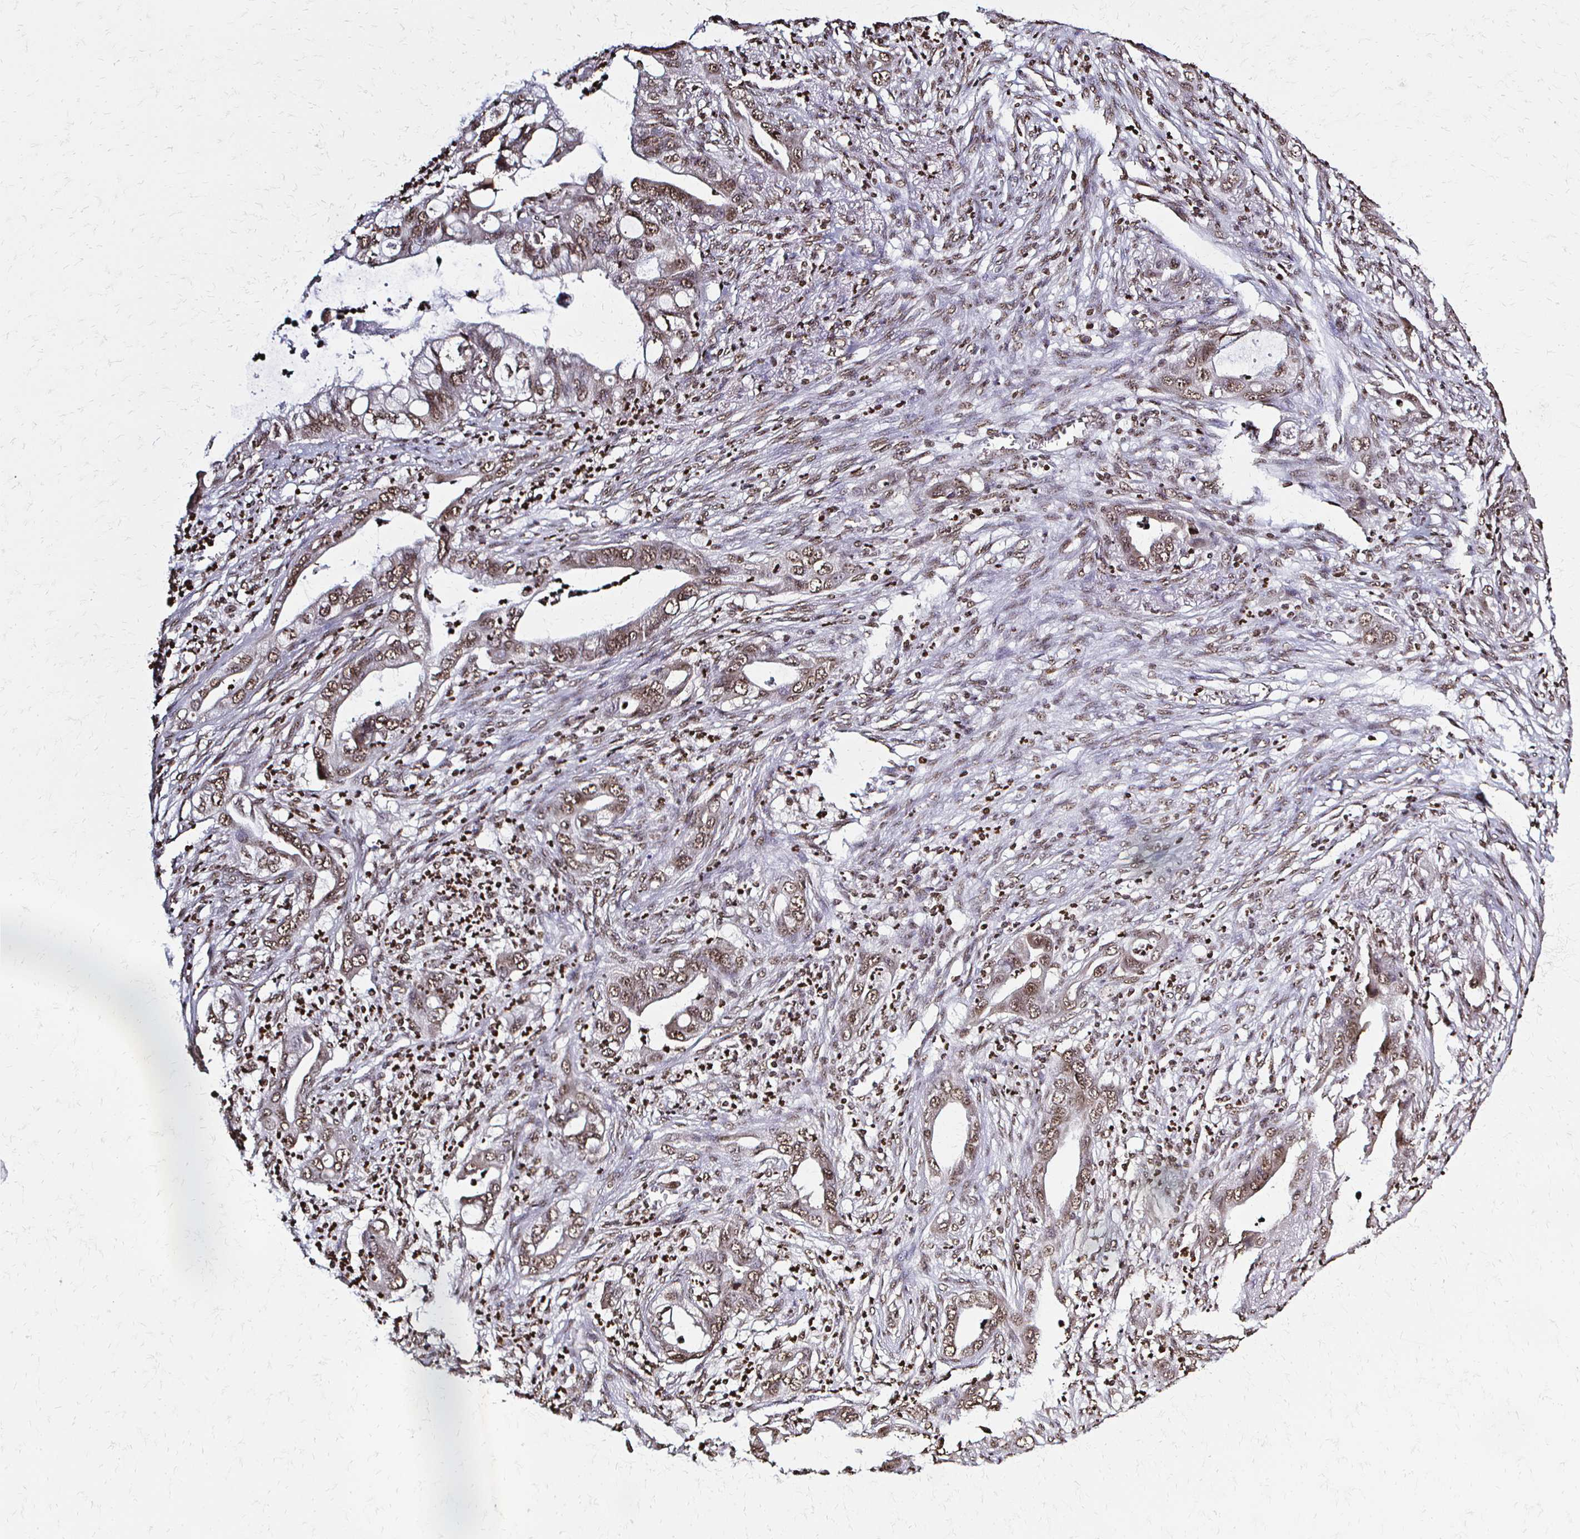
{"staining": {"intensity": "moderate", "quantity": ">75%", "location": "nuclear"}, "tissue": "lung cancer", "cell_type": "Tumor cells", "image_type": "cancer", "snomed": [{"axis": "morphology", "description": "Adenocarcinoma, NOS"}, {"axis": "topography", "description": "Lung"}], "caption": "Immunohistochemical staining of lung cancer (adenocarcinoma) exhibits medium levels of moderate nuclear positivity in approximately >75% of tumor cells. Using DAB (3,3'-diaminobenzidine) (brown) and hematoxylin (blue) stains, captured at high magnification using brightfield microscopy.", "gene": "HOXA9", "patient": {"sex": "male", "age": 65}}